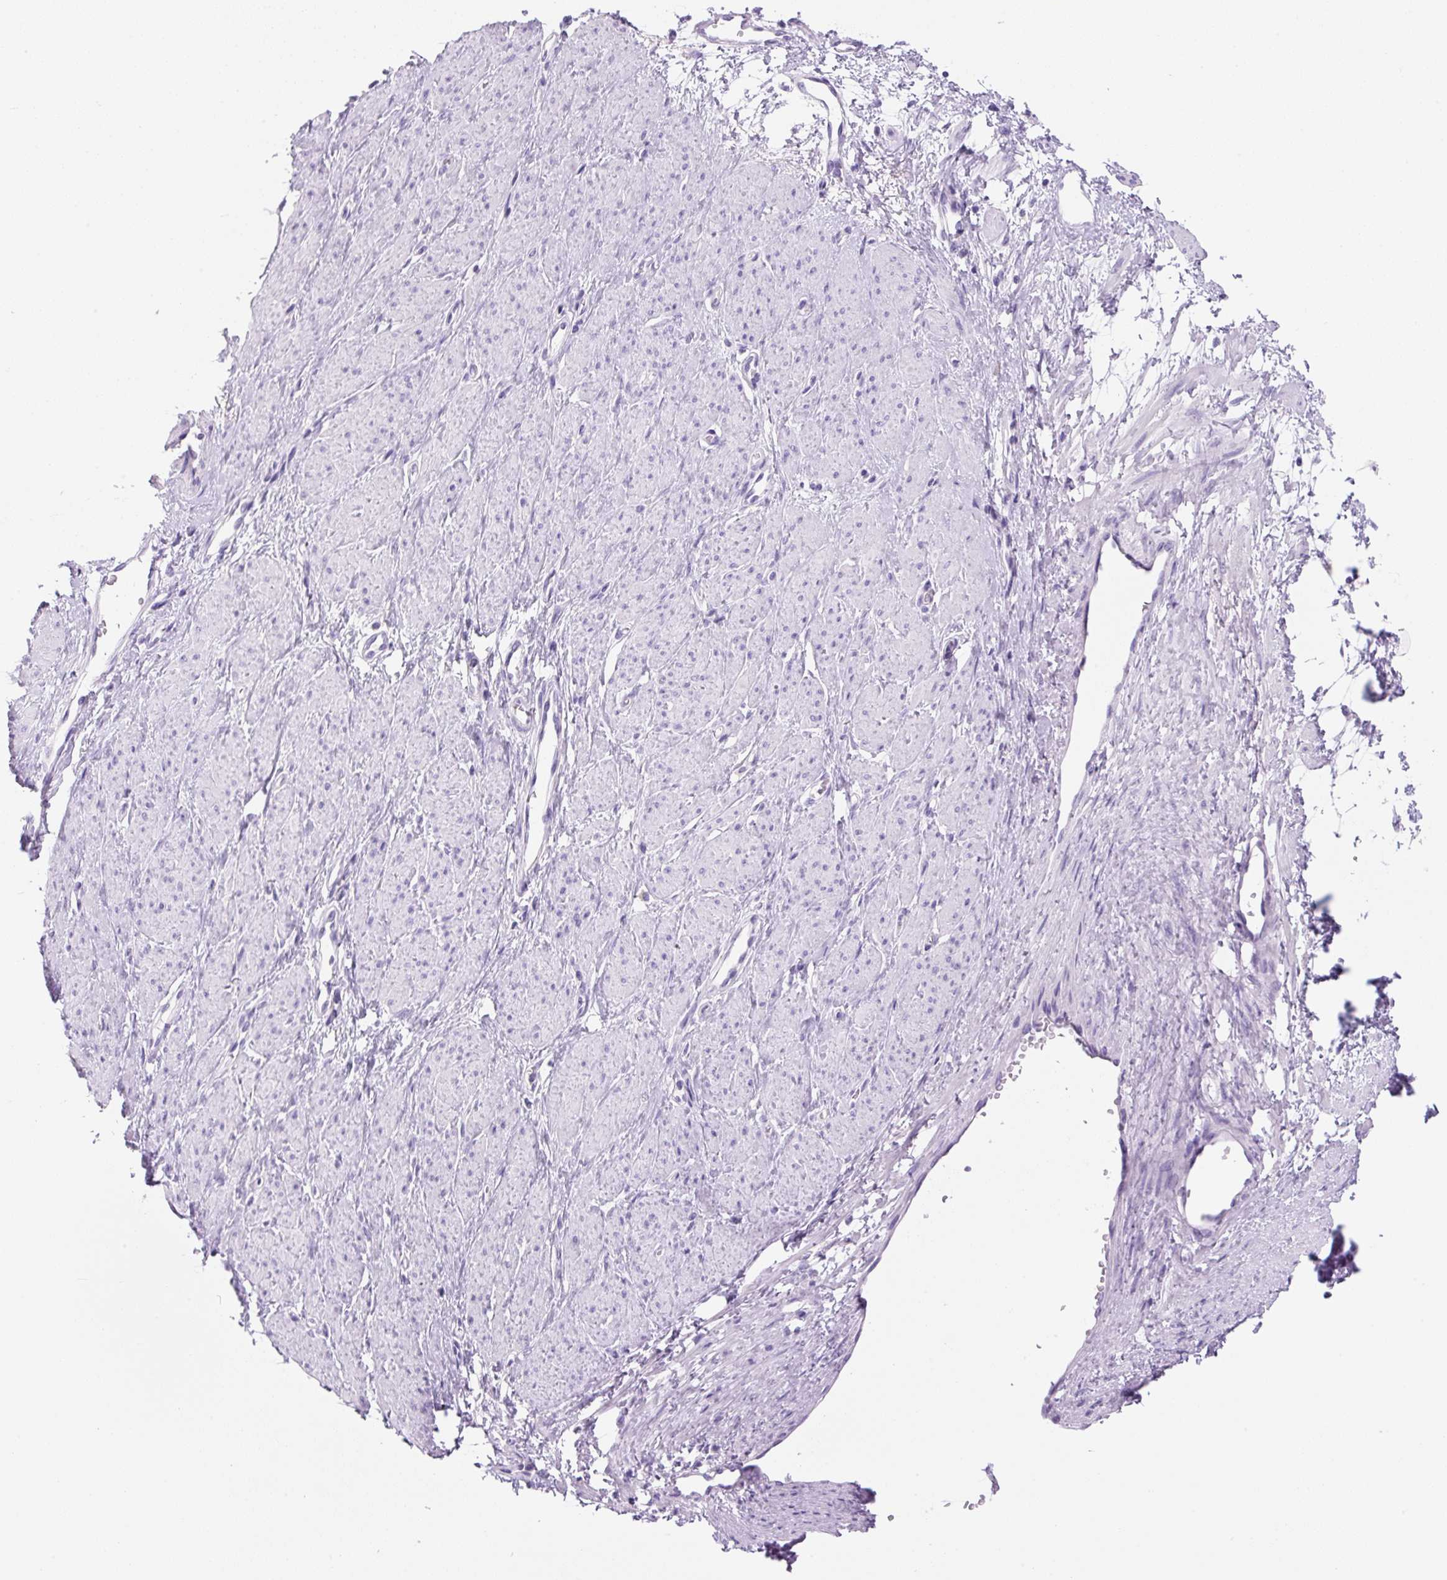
{"staining": {"intensity": "negative", "quantity": "none", "location": "none"}, "tissue": "smooth muscle", "cell_type": "Smooth muscle cells", "image_type": "normal", "snomed": [{"axis": "morphology", "description": "Normal tissue, NOS"}, {"axis": "topography", "description": "Smooth muscle"}, {"axis": "topography", "description": "Uterus"}], "caption": "This is an IHC image of unremarkable human smooth muscle. There is no positivity in smooth muscle cells.", "gene": "PRRT1", "patient": {"sex": "female", "age": 39}}